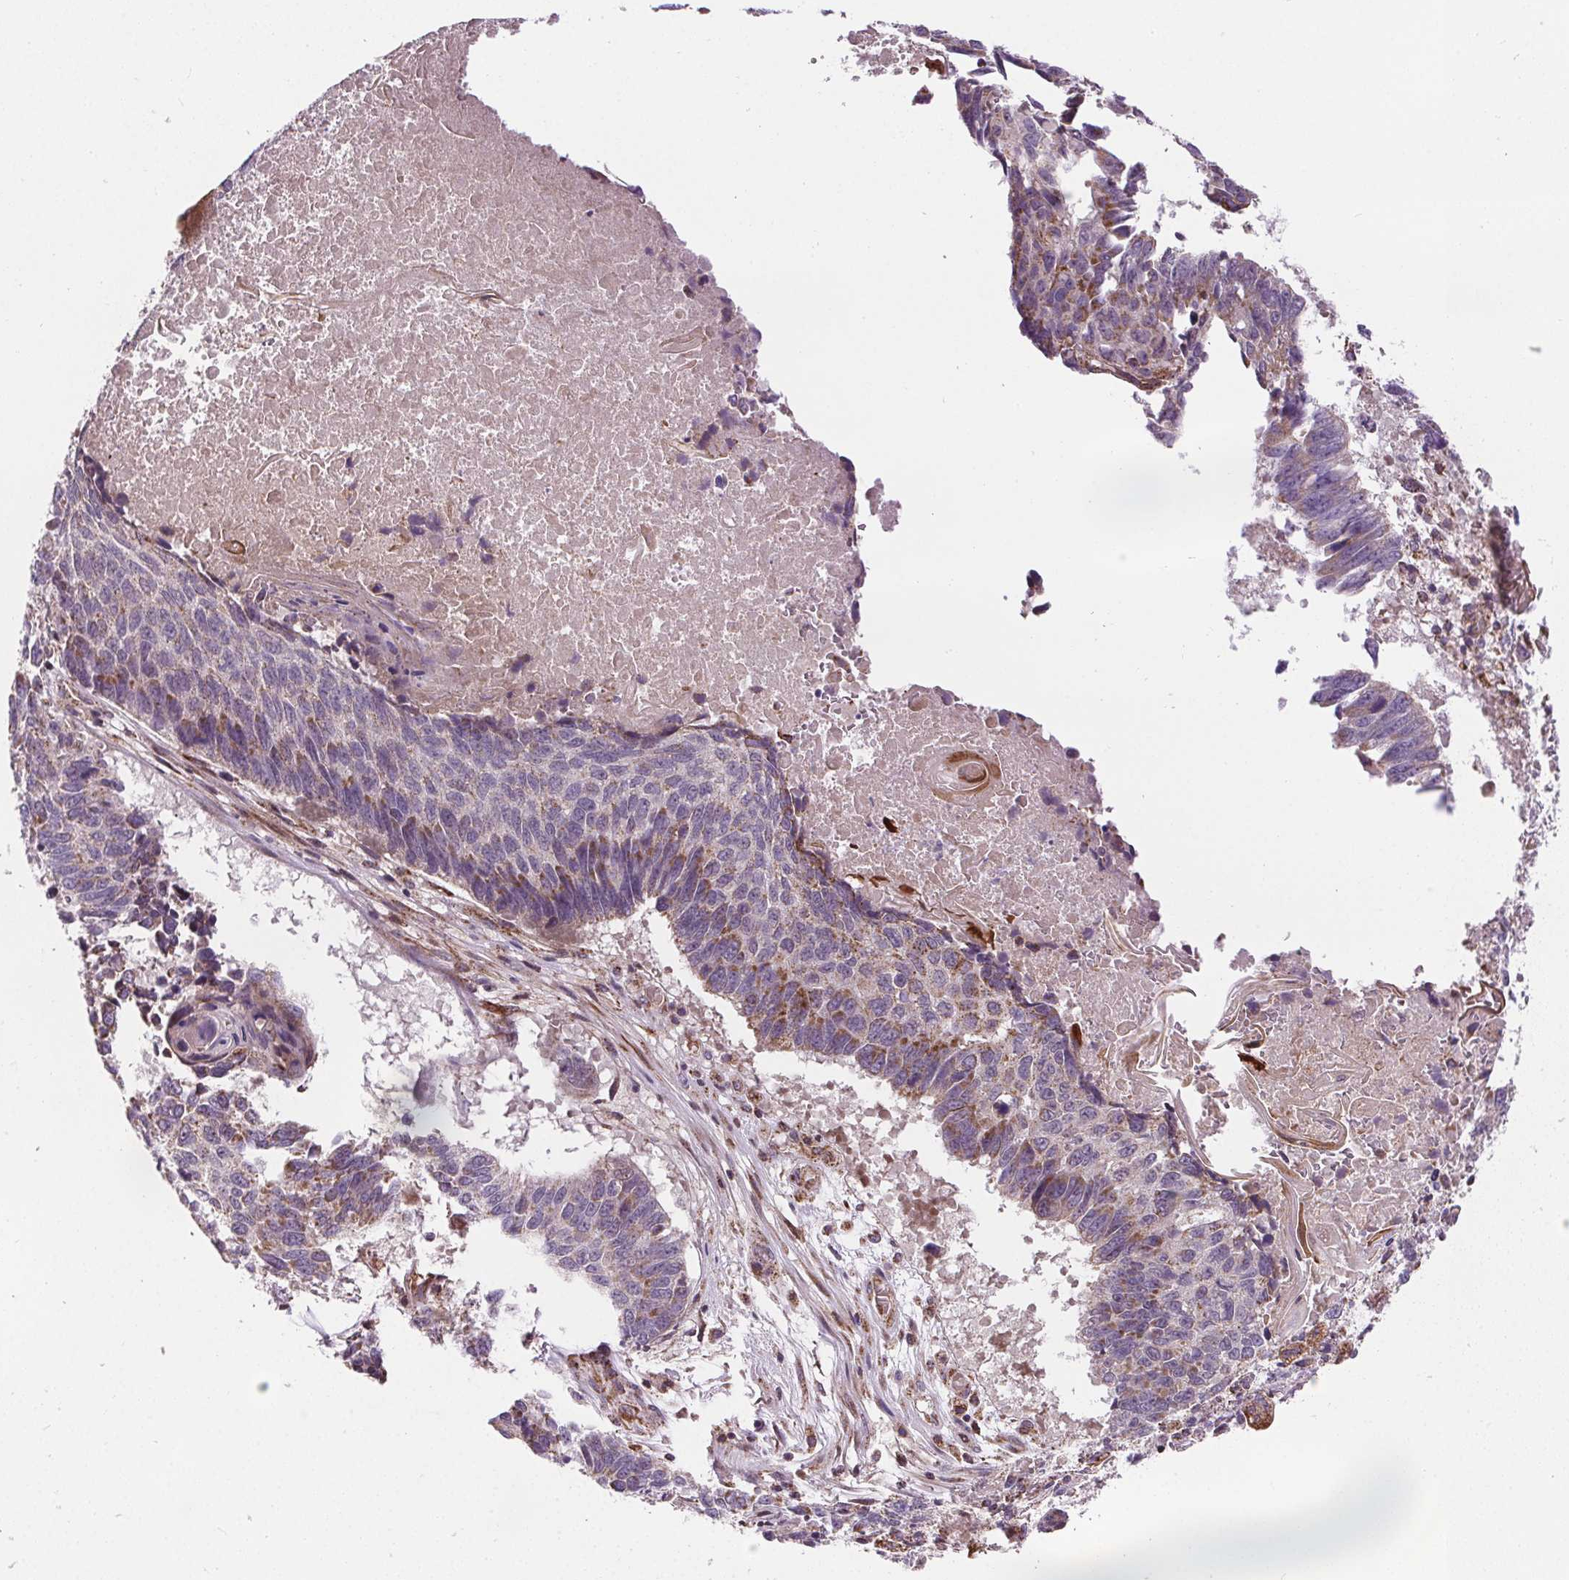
{"staining": {"intensity": "moderate", "quantity": "<25%", "location": "cytoplasmic/membranous"}, "tissue": "lung cancer", "cell_type": "Tumor cells", "image_type": "cancer", "snomed": [{"axis": "morphology", "description": "Squamous cell carcinoma, NOS"}, {"axis": "topography", "description": "Lung"}], "caption": "IHC (DAB (3,3'-diaminobenzidine)) staining of lung cancer (squamous cell carcinoma) reveals moderate cytoplasmic/membranous protein expression in about <25% of tumor cells. (IHC, brightfield microscopy, high magnification).", "gene": "GOLT1B", "patient": {"sex": "male", "age": 73}}